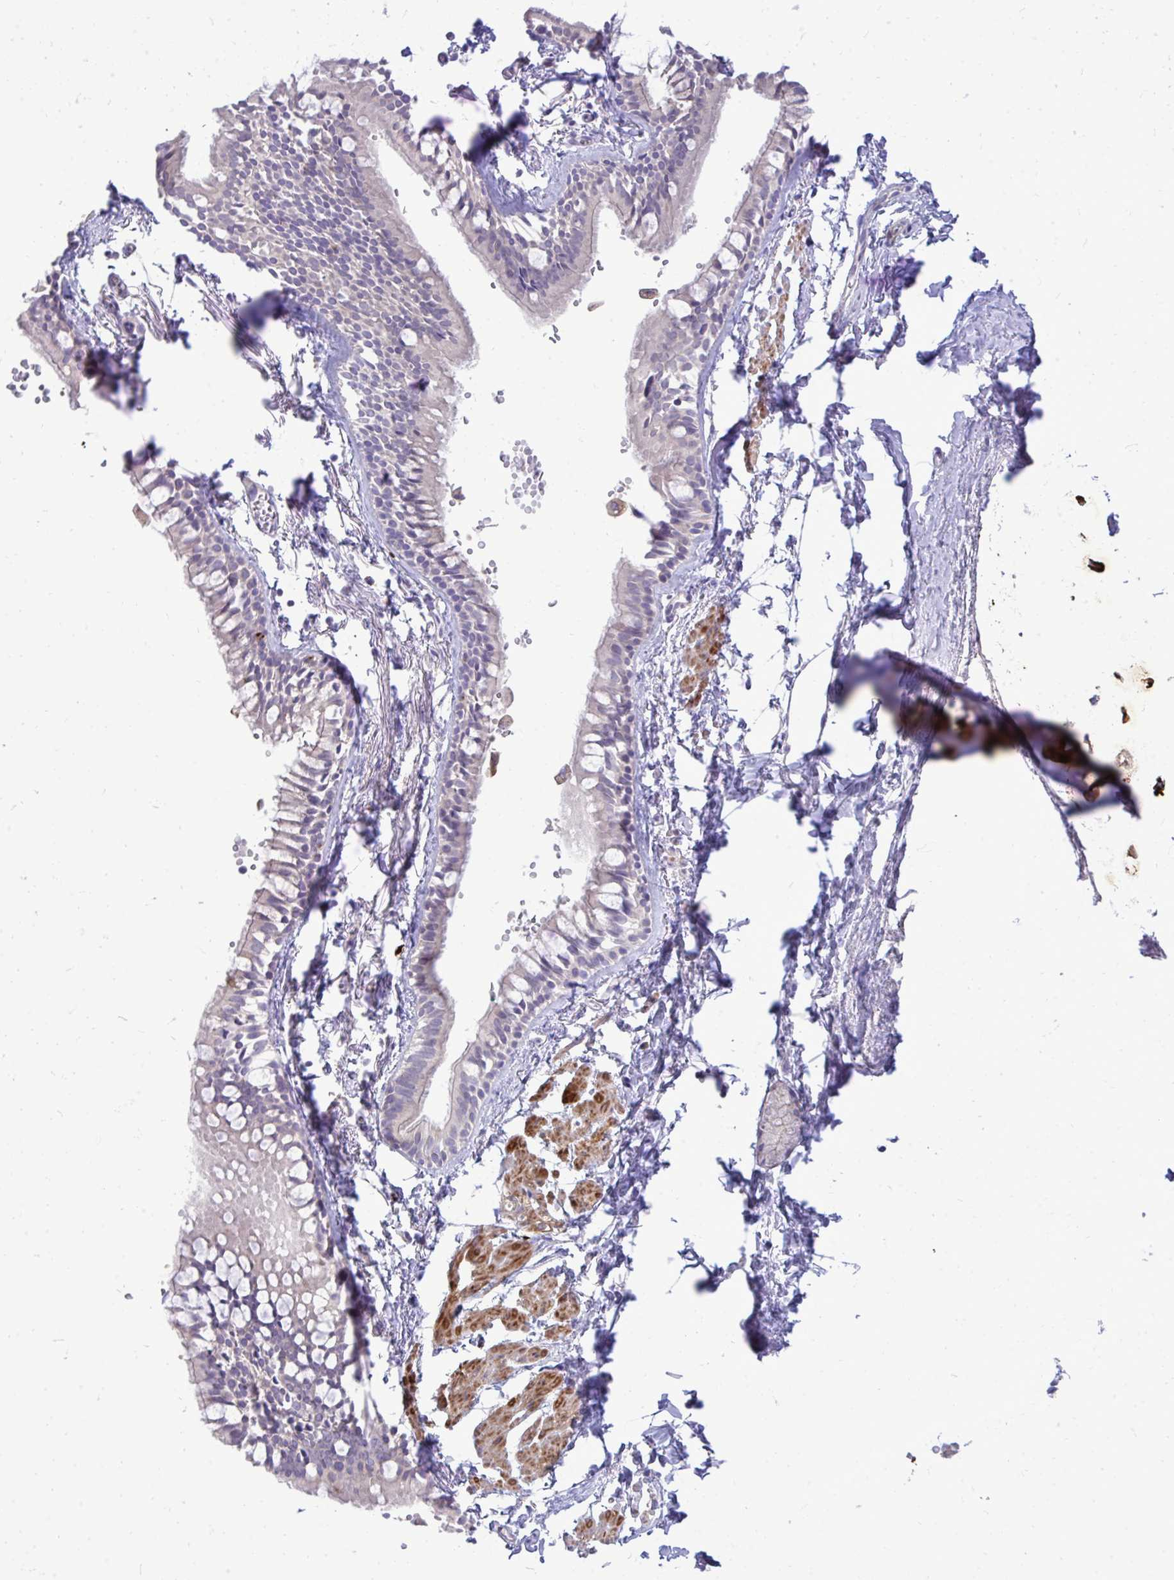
{"staining": {"intensity": "weak", "quantity": "<25%", "location": "cytoplasmic/membranous"}, "tissue": "bronchus", "cell_type": "Respiratory epithelial cells", "image_type": "normal", "snomed": [{"axis": "morphology", "description": "Normal tissue, NOS"}, {"axis": "topography", "description": "Cartilage tissue"}, {"axis": "topography", "description": "Bronchus"}, {"axis": "topography", "description": "Peripheral nerve tissue"}], "caption": "Immunohistochemistry (IHC) histopathology image of unremarkable bronchus stained for a protein (brown), which reveals no staining in respiratory epithelial cells. The staining is performed using DAB brown chromogen with nuclei counter-stained in using hematoxylin.", "gene": "TP53I11", "patient": {"sex": "female", "age": 59}}